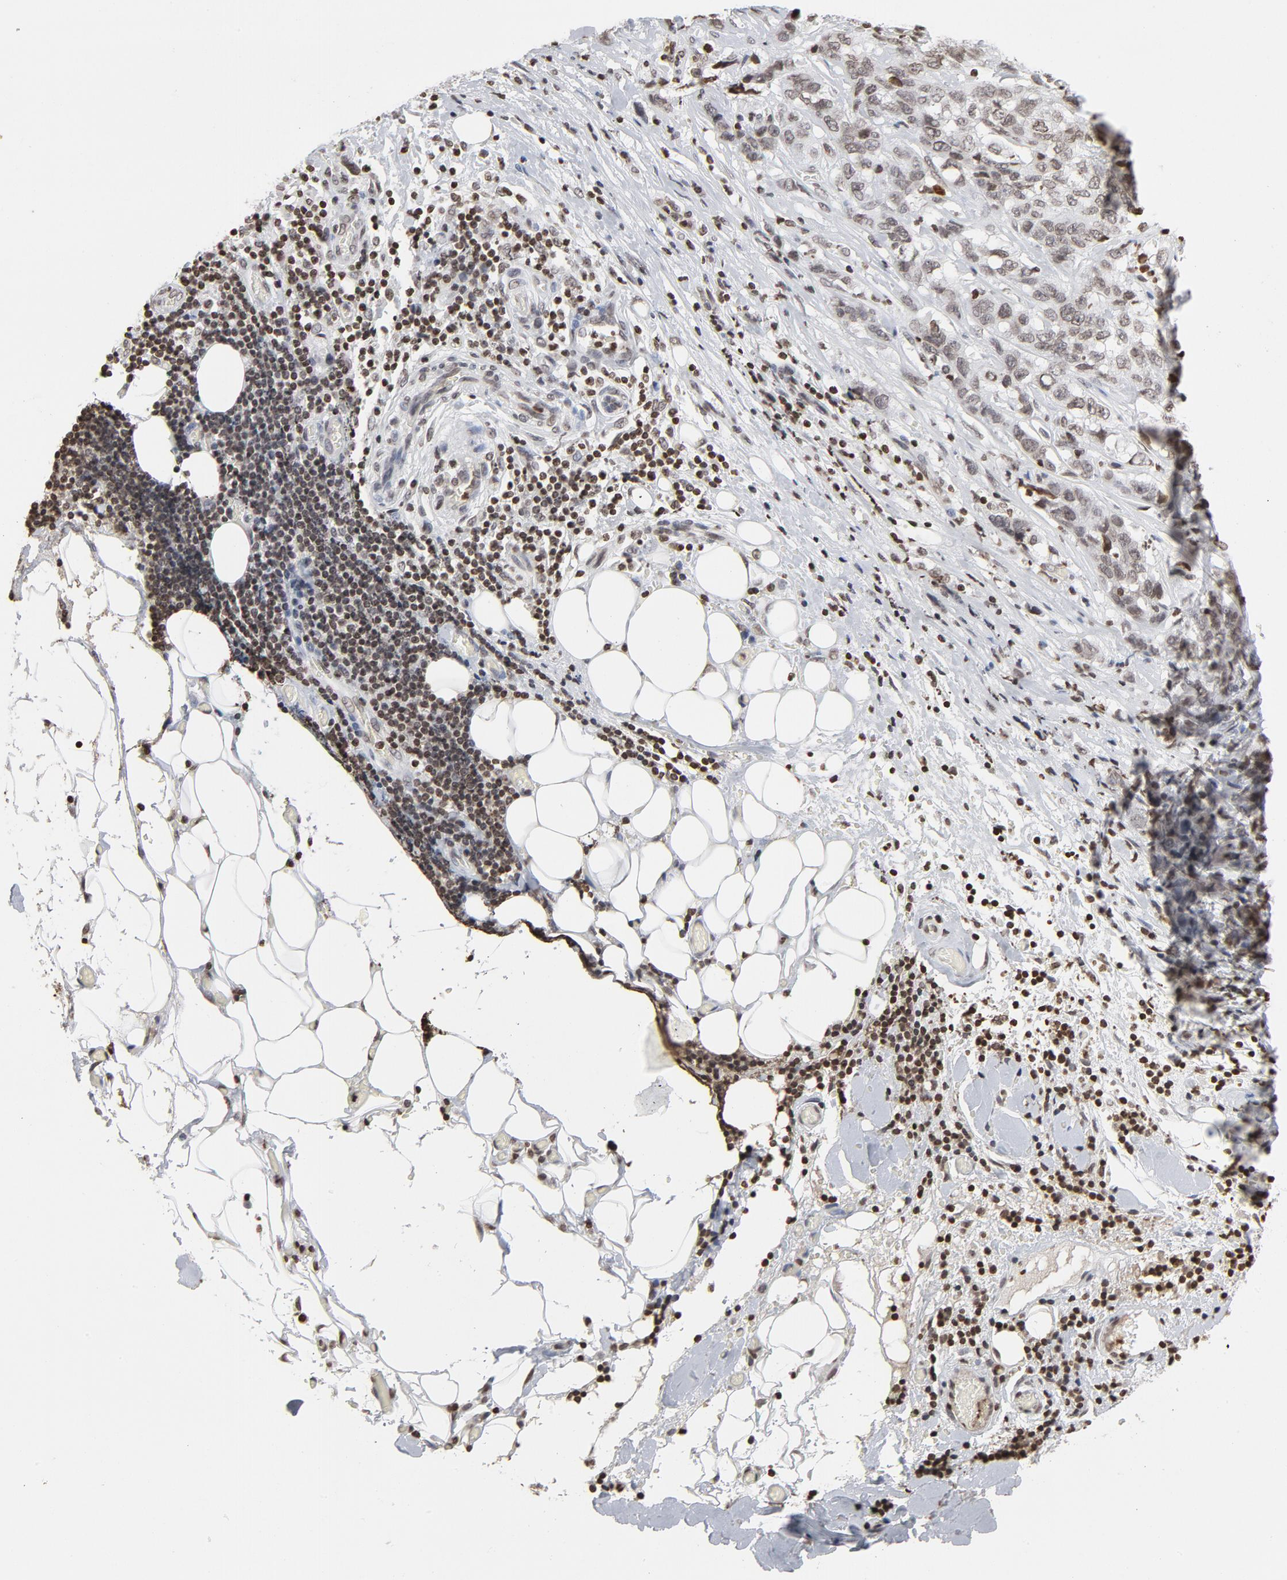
{"staining": {"intensity": "weak", "quantity": ">75%", "location": "nuclear"}, "tissue": "stomach cancer", "cell_type": "Tumor cells", "image_type": "cancer", "snomed": [{"axis": "morphology", "description": "Adenocarcinoma, NOS"}, {"axis": "topography", "description": "Stomach"}], "caption": "Immunohistochemical staining of stomach adenocarcinoma demonstrates weak nuclear protein staining in about >75% of tumor cells. (DAB (3,3'-diaminobenzidine) = brown stain, brightfield microscopy at high magnification).", "gene": "H2AC12", "patient": {"sex": "male", "age": 48}}